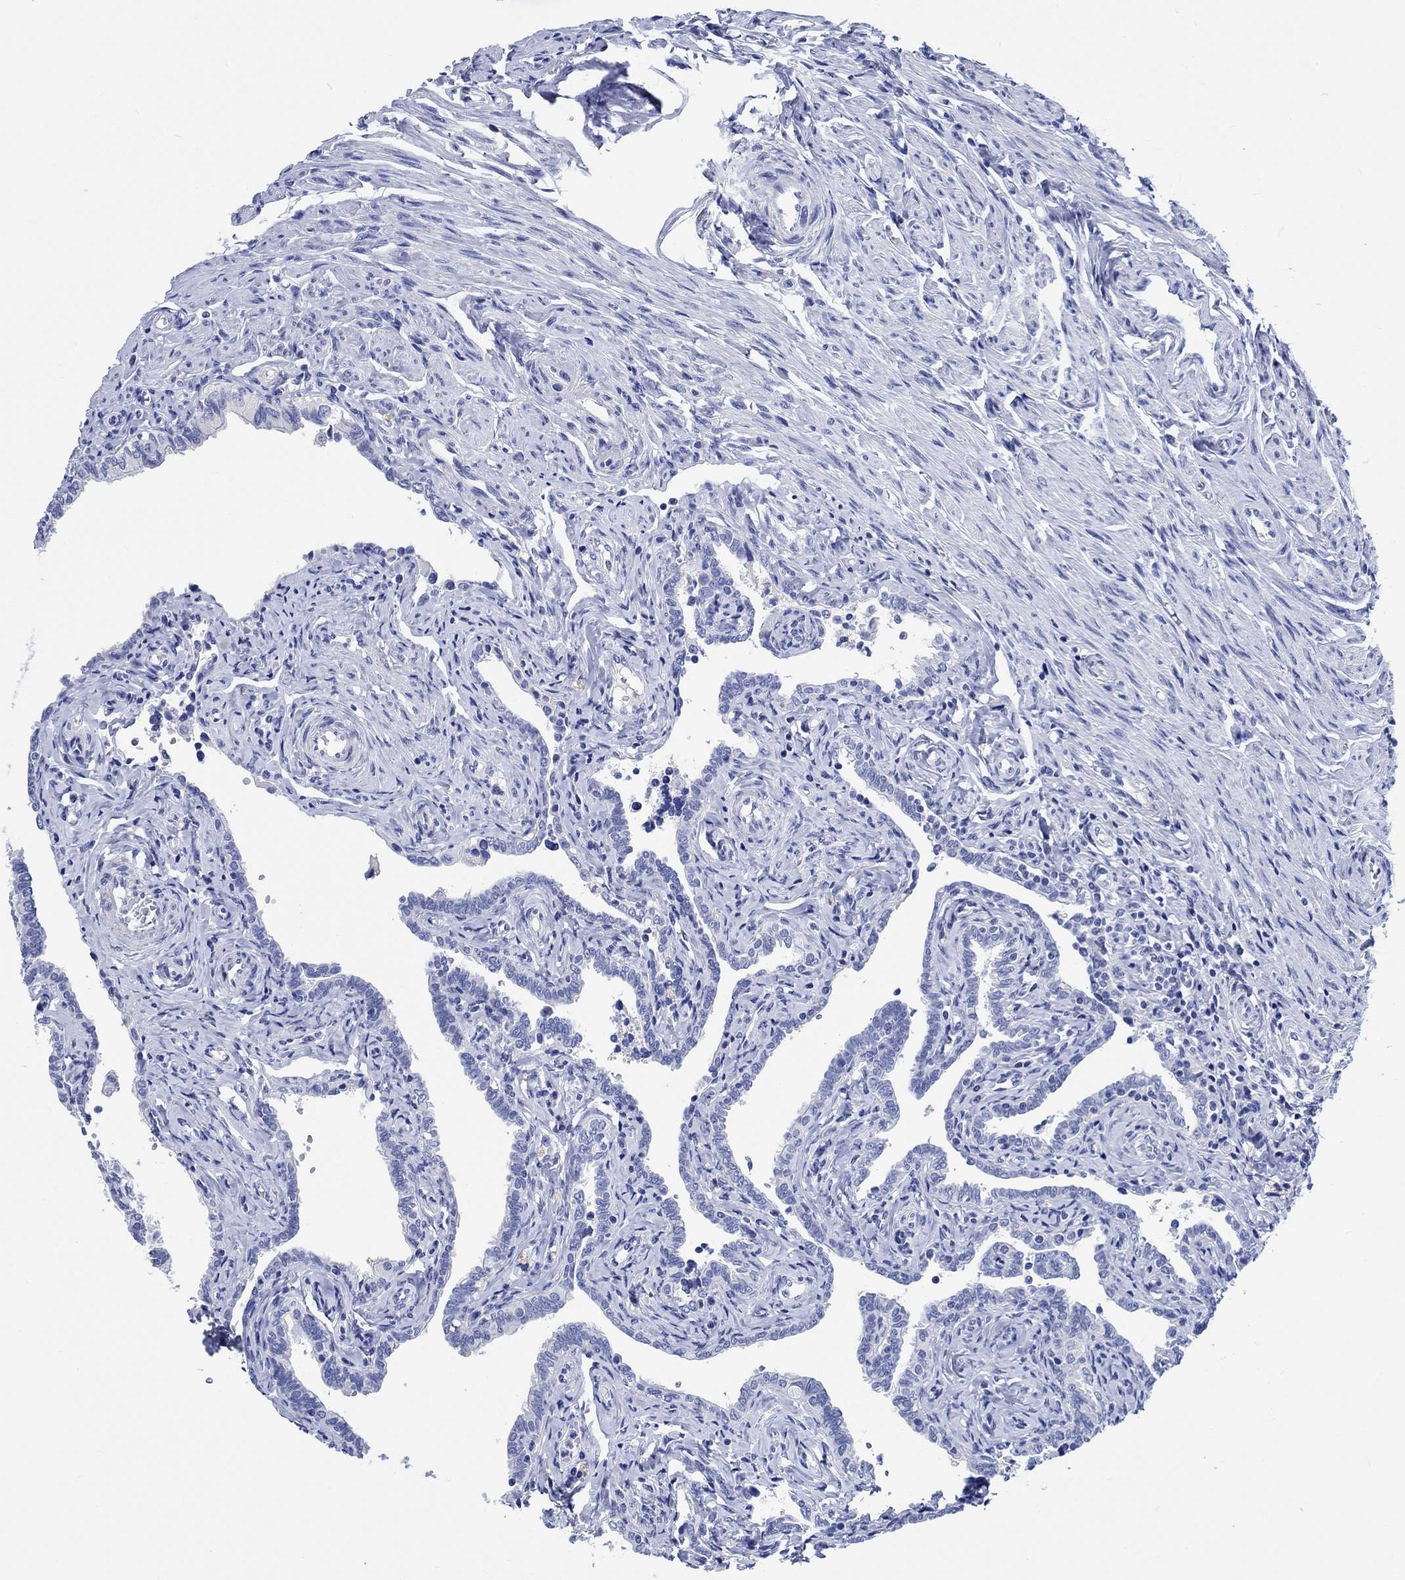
{"staining": {"intensity": "negative", "quantity": "none", "location": "none"}, "tissue": "fallopian tube", "cell_type": "Glandular cells", "image_type": "normal", "snomed": [{"axis": "morphology", "description": "Normal tissue, NOS"}, {"axis": "topography", "description": "Fallopian tube"}, {"axis": "topography", "description": "Ovary"}], "caption": "The micrograph shows no significant positivity in glandular cells of fallopian tube. (Stains: DAB IHC with hematoxylin counter stain, Microscopy: brightfield microscopy at high magnification).", "gene": "SHISA4", "patient": {"sex": "female", "age": 54}}